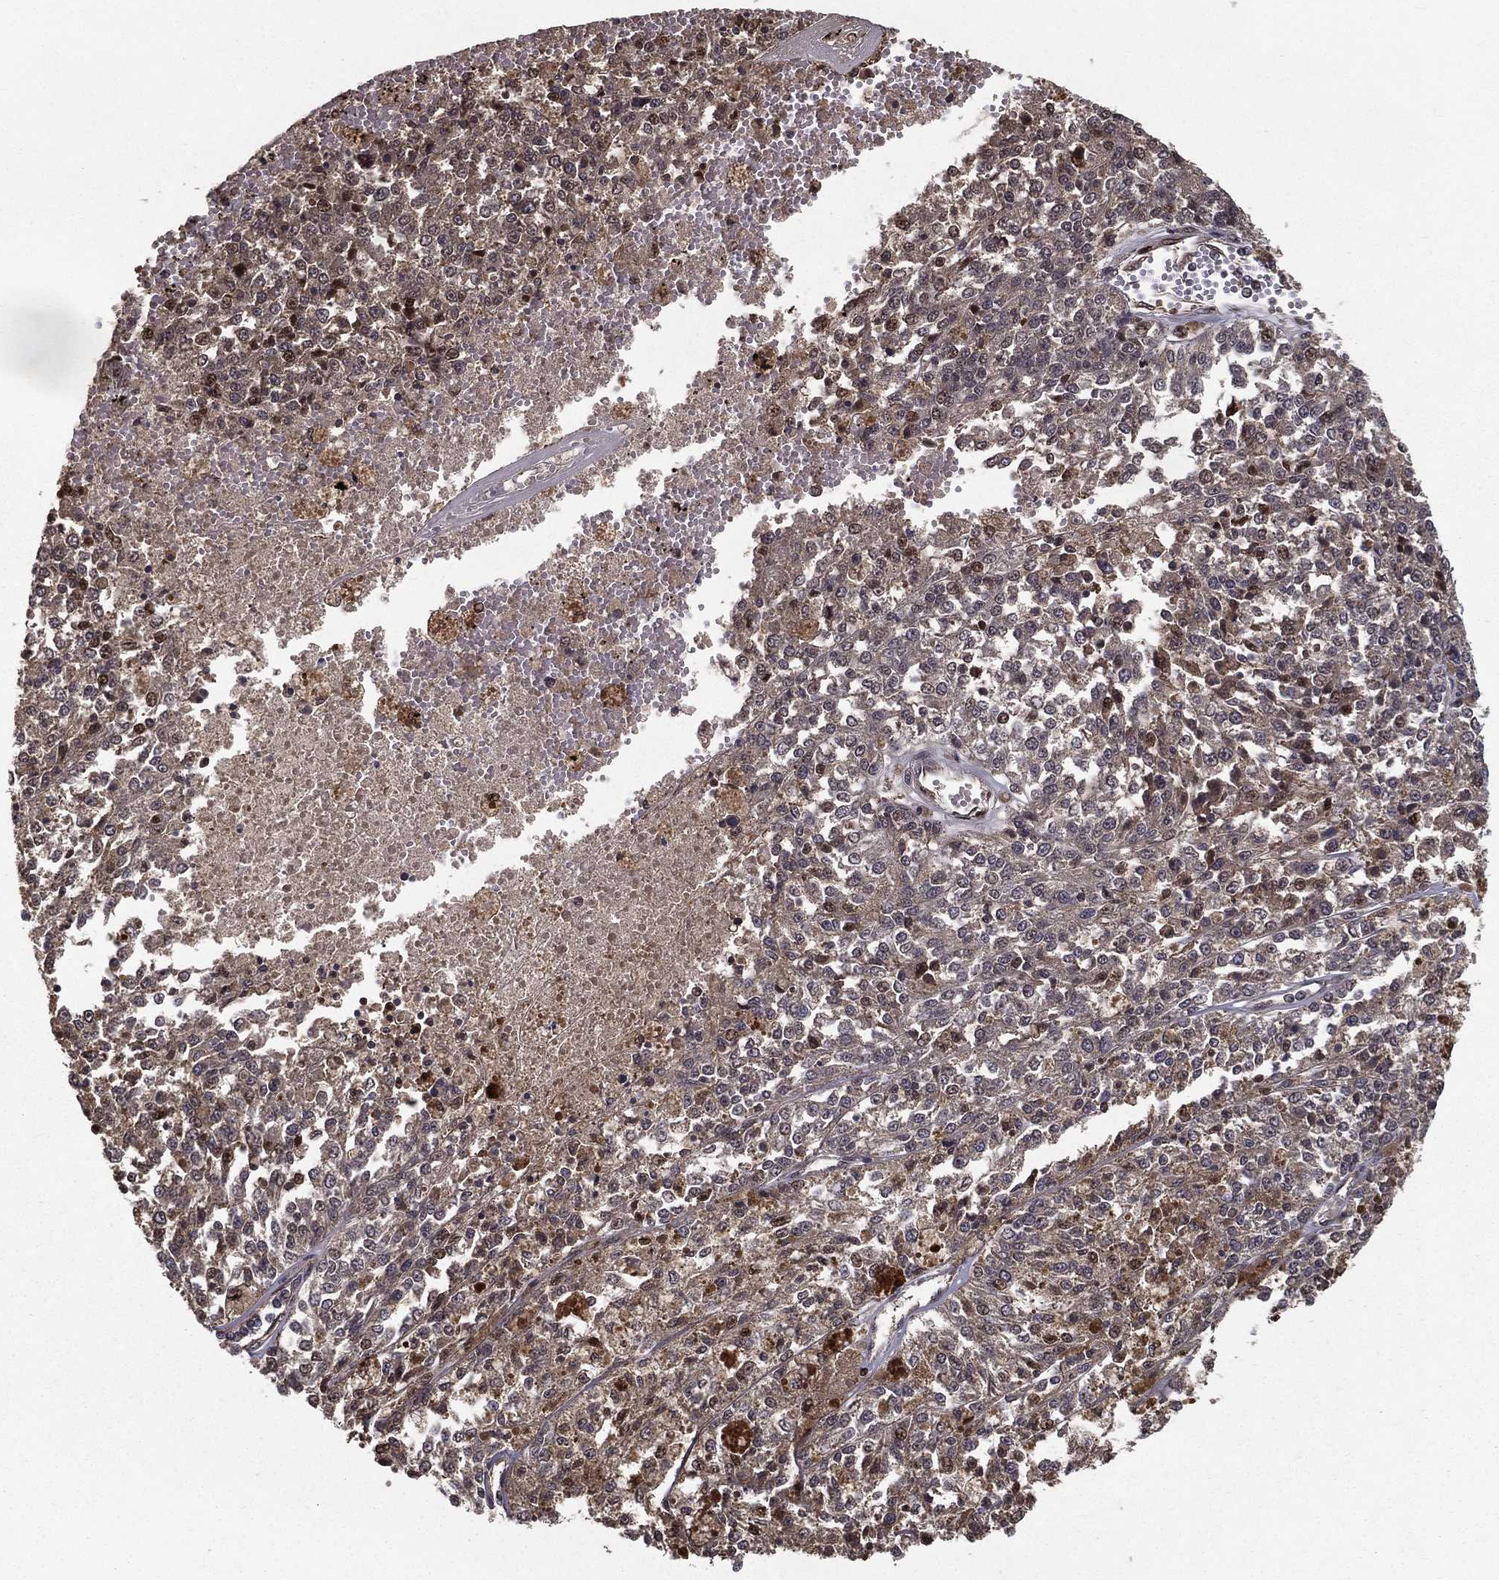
{"staining": {"intensity": "moderate", "quantity": "<25%", "location": "nuclear"}, "tissue": "melanoma", "cell_type": "Tumor cells", "image_type": "cancer", "snomed": [{"axis": "morphology", "description": "Malignant melanoma, Metastatic site"}, {"axis": "topography", "description": "Lymph node"}], "caption": "Protein analysis of melanoma tissue demonstrates moderate nuclear expression in about <25% of tumor cells.", "gene": "SLC6A6", "patient": {"sex": "female", "age": 64}}